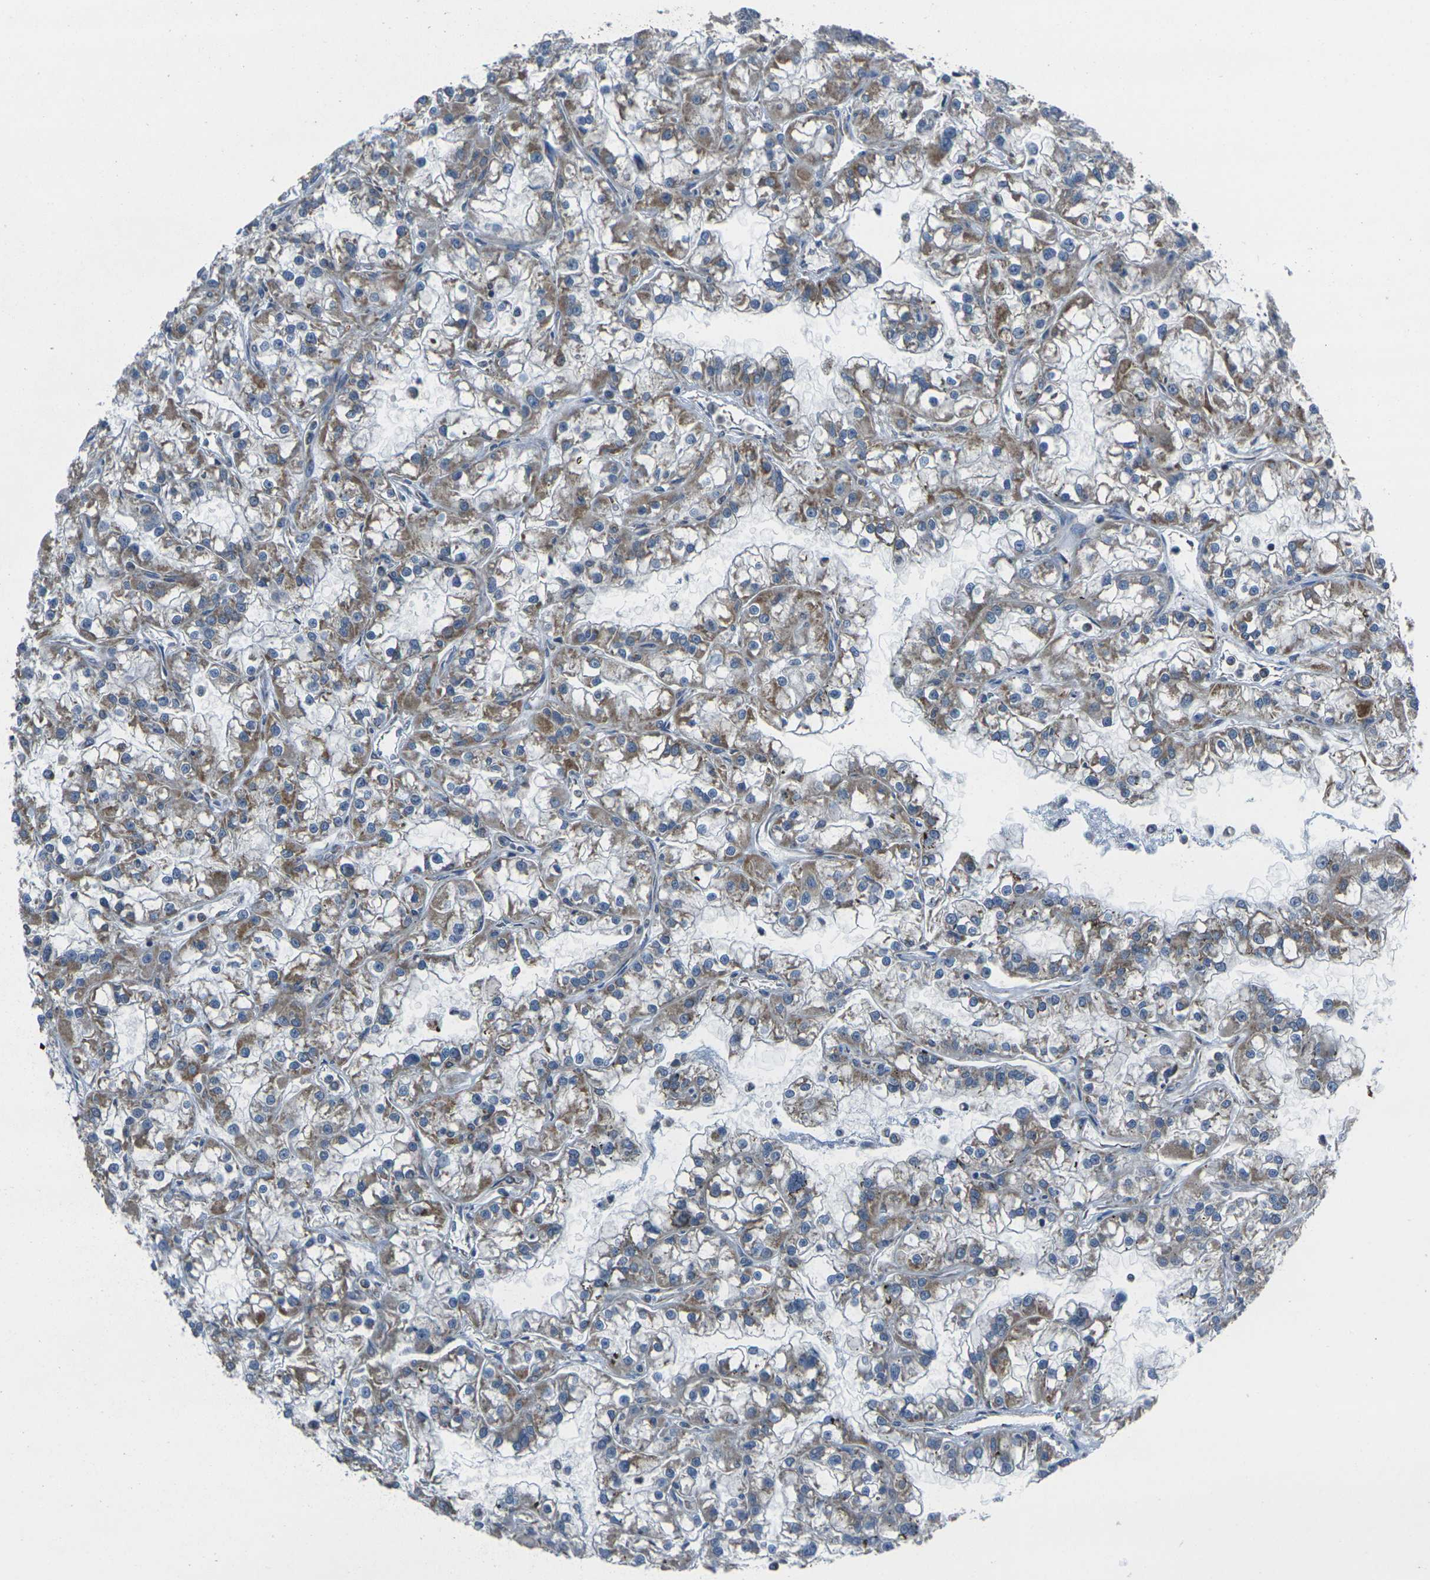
{"staining": {"intensity": "moderate", "quantity": ">75%", "location": "cytoplasmic/membranous"}, "tissue": "renal cancer", "cell_type": "Tumor cells", "image_type": "cancer", "snomed": [{"axis": "morphology", "description": "Adenocarcinoma, NOS"}, {"axis": "topography", "description": "Kidney"}], "caption": "An image of renal cancer stained for a protein reveals moderate cytoplasmic/membranous brown staining in tumor cells.", "gene": "TMEM120B", "patient": {"sex": "female", "age": 52}}